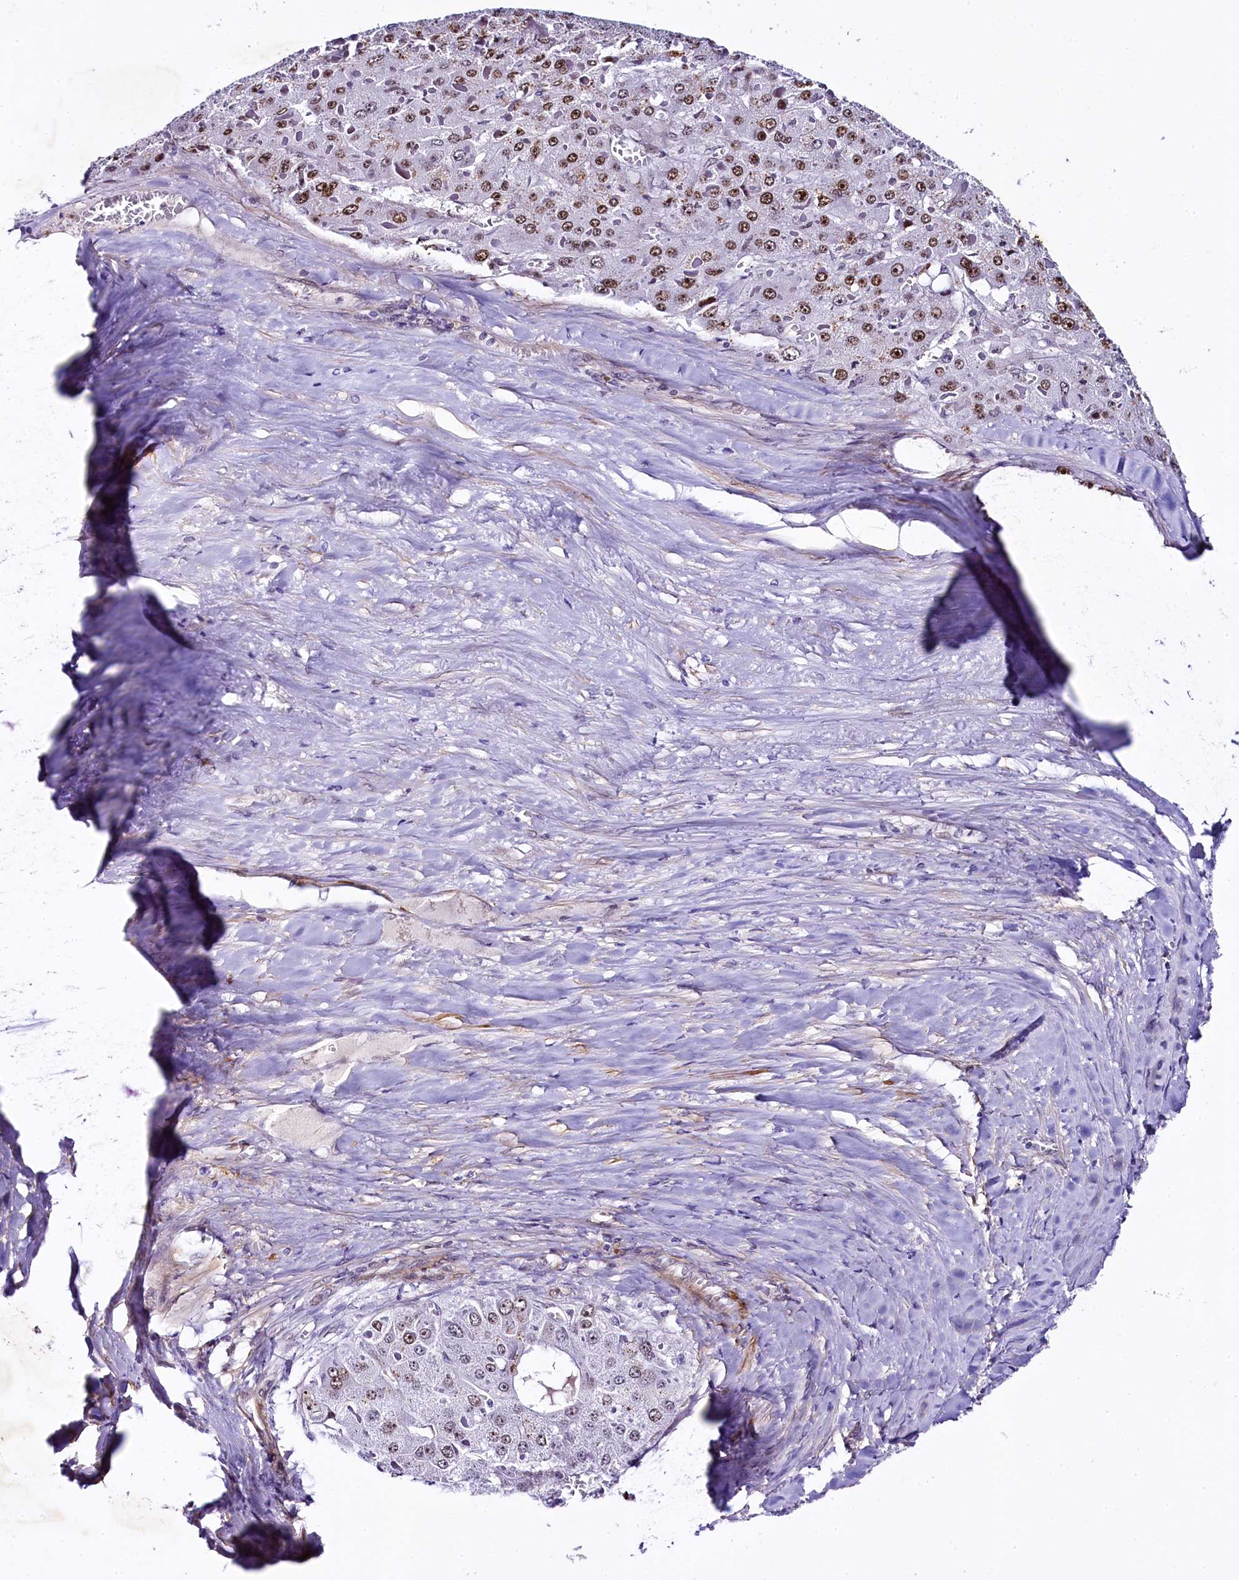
{"staining": {"intensity": "moderate", "quantity": ">75%", "location": "nuclear"}, "tissue": "liver cancer", "cell_type": "Tumor cells", "image_type": "cancer", "snomed": [{"axis": "morphology", "description": "Carcinoma, Hepatocellular, NOS"}, {"axis": "topography", "description": "Liver"}], "caption": "DAB immunohistochemical staining of human liver cancer reveals moderate nuclear protein staining in about >75% of tumor cells.", "gene": "SAMD10", "patient": {"sex": "female", "age": 73}}